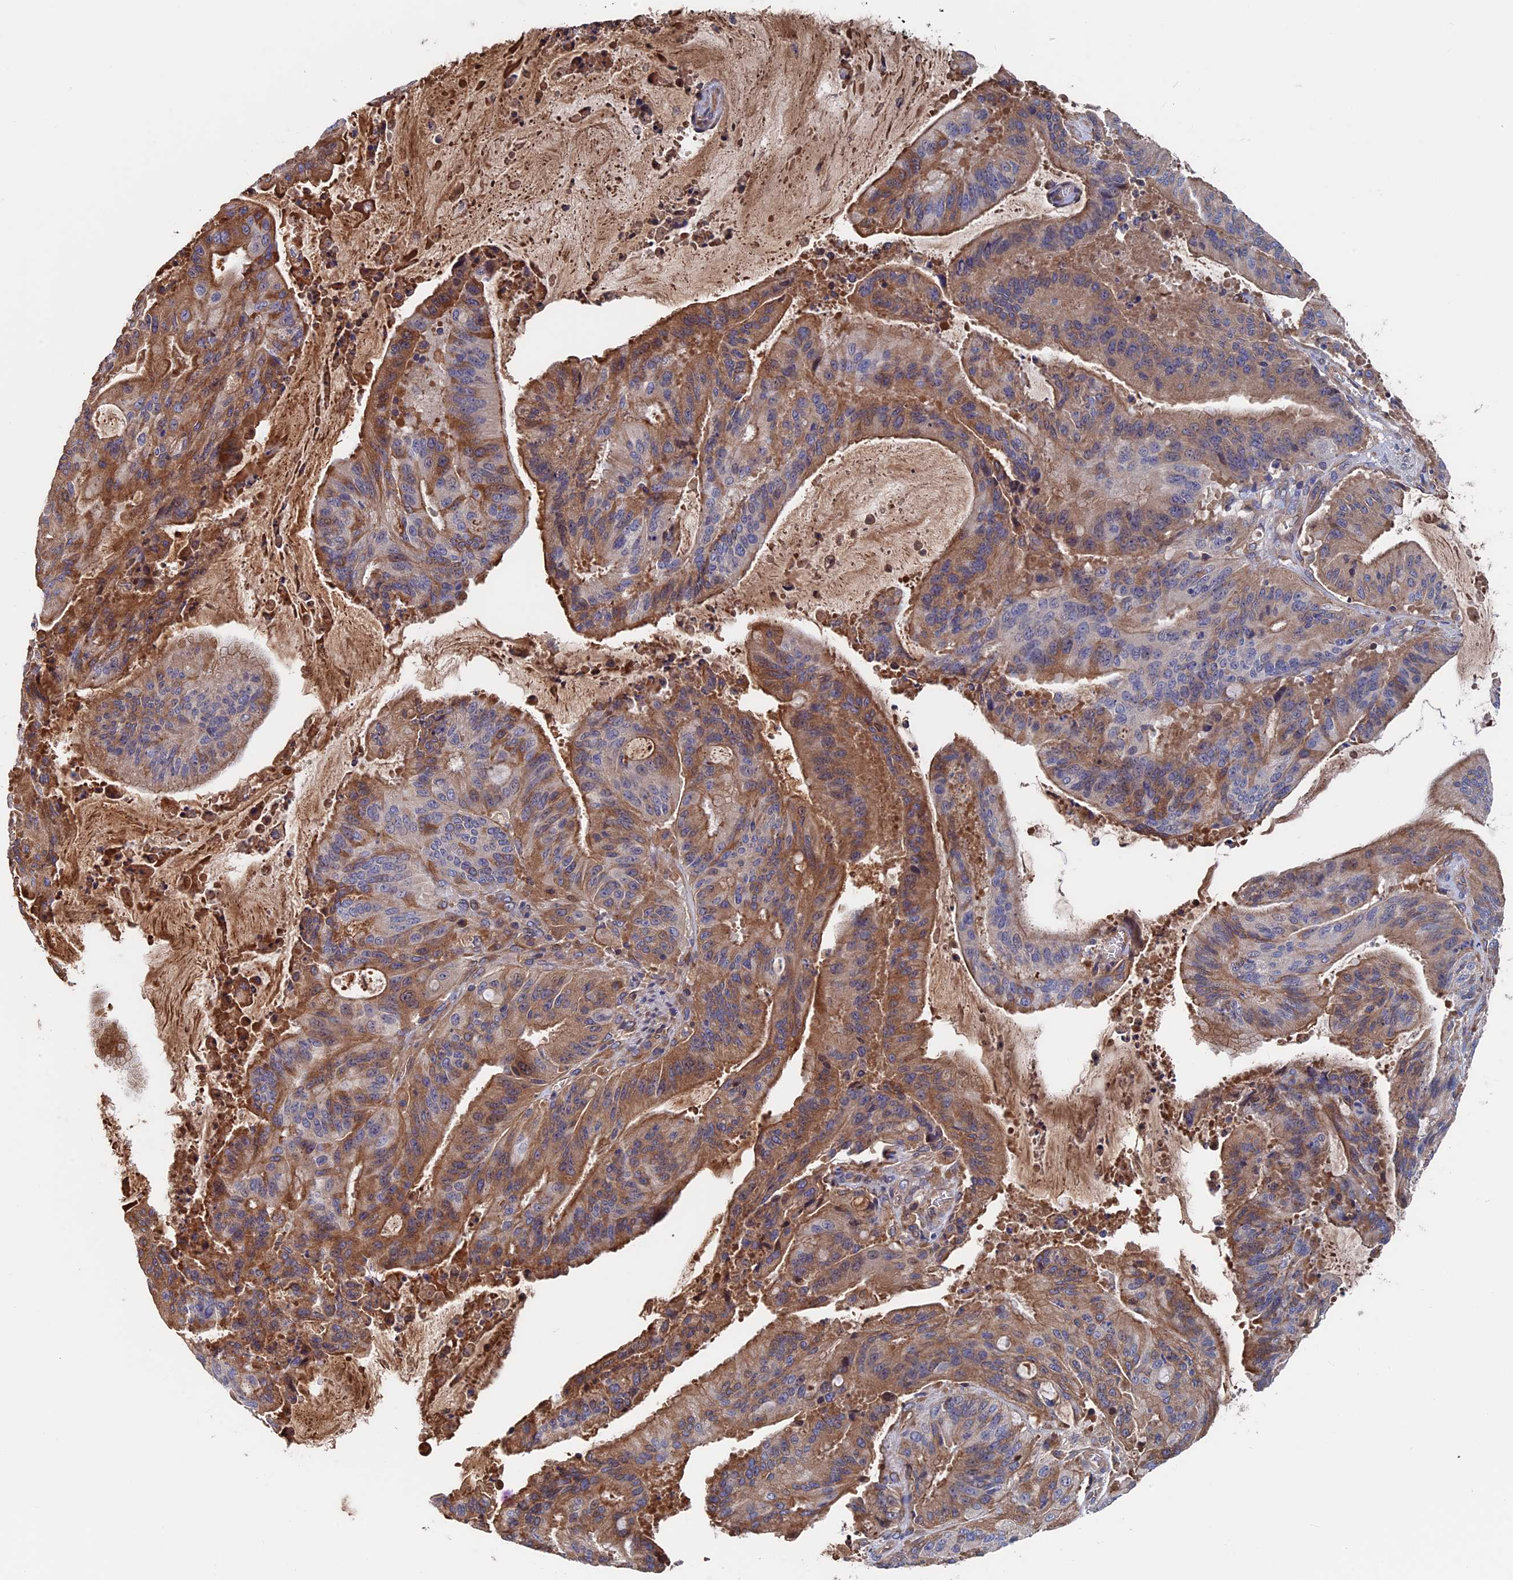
{"staining": {"intensity": "moderate", "quantity": ">75%", "location": "cytoplasmic/membranous"}, "tissue": "liver cancer", "cell_type": "Tumor cells", "image_type": "cancer", "snomed": [{"axis": "morphology", "description": "Normal tissue, NOS"}, {"axis": "morphology", "description": "Cholangiocarcinoma"}, {"axis": "topography", "description": "Liver"}, {"axis": "topography", "description": "Peripheral nerve tissue"}], "caption": "Human liver cancer stained for a protein (brown) exhibits moderate cytoplasmic/membranous positive staining in approximately >75% of tumor cells.", "gene": "RPUSD1", "patient": {"sex": "female", "age": 73}}